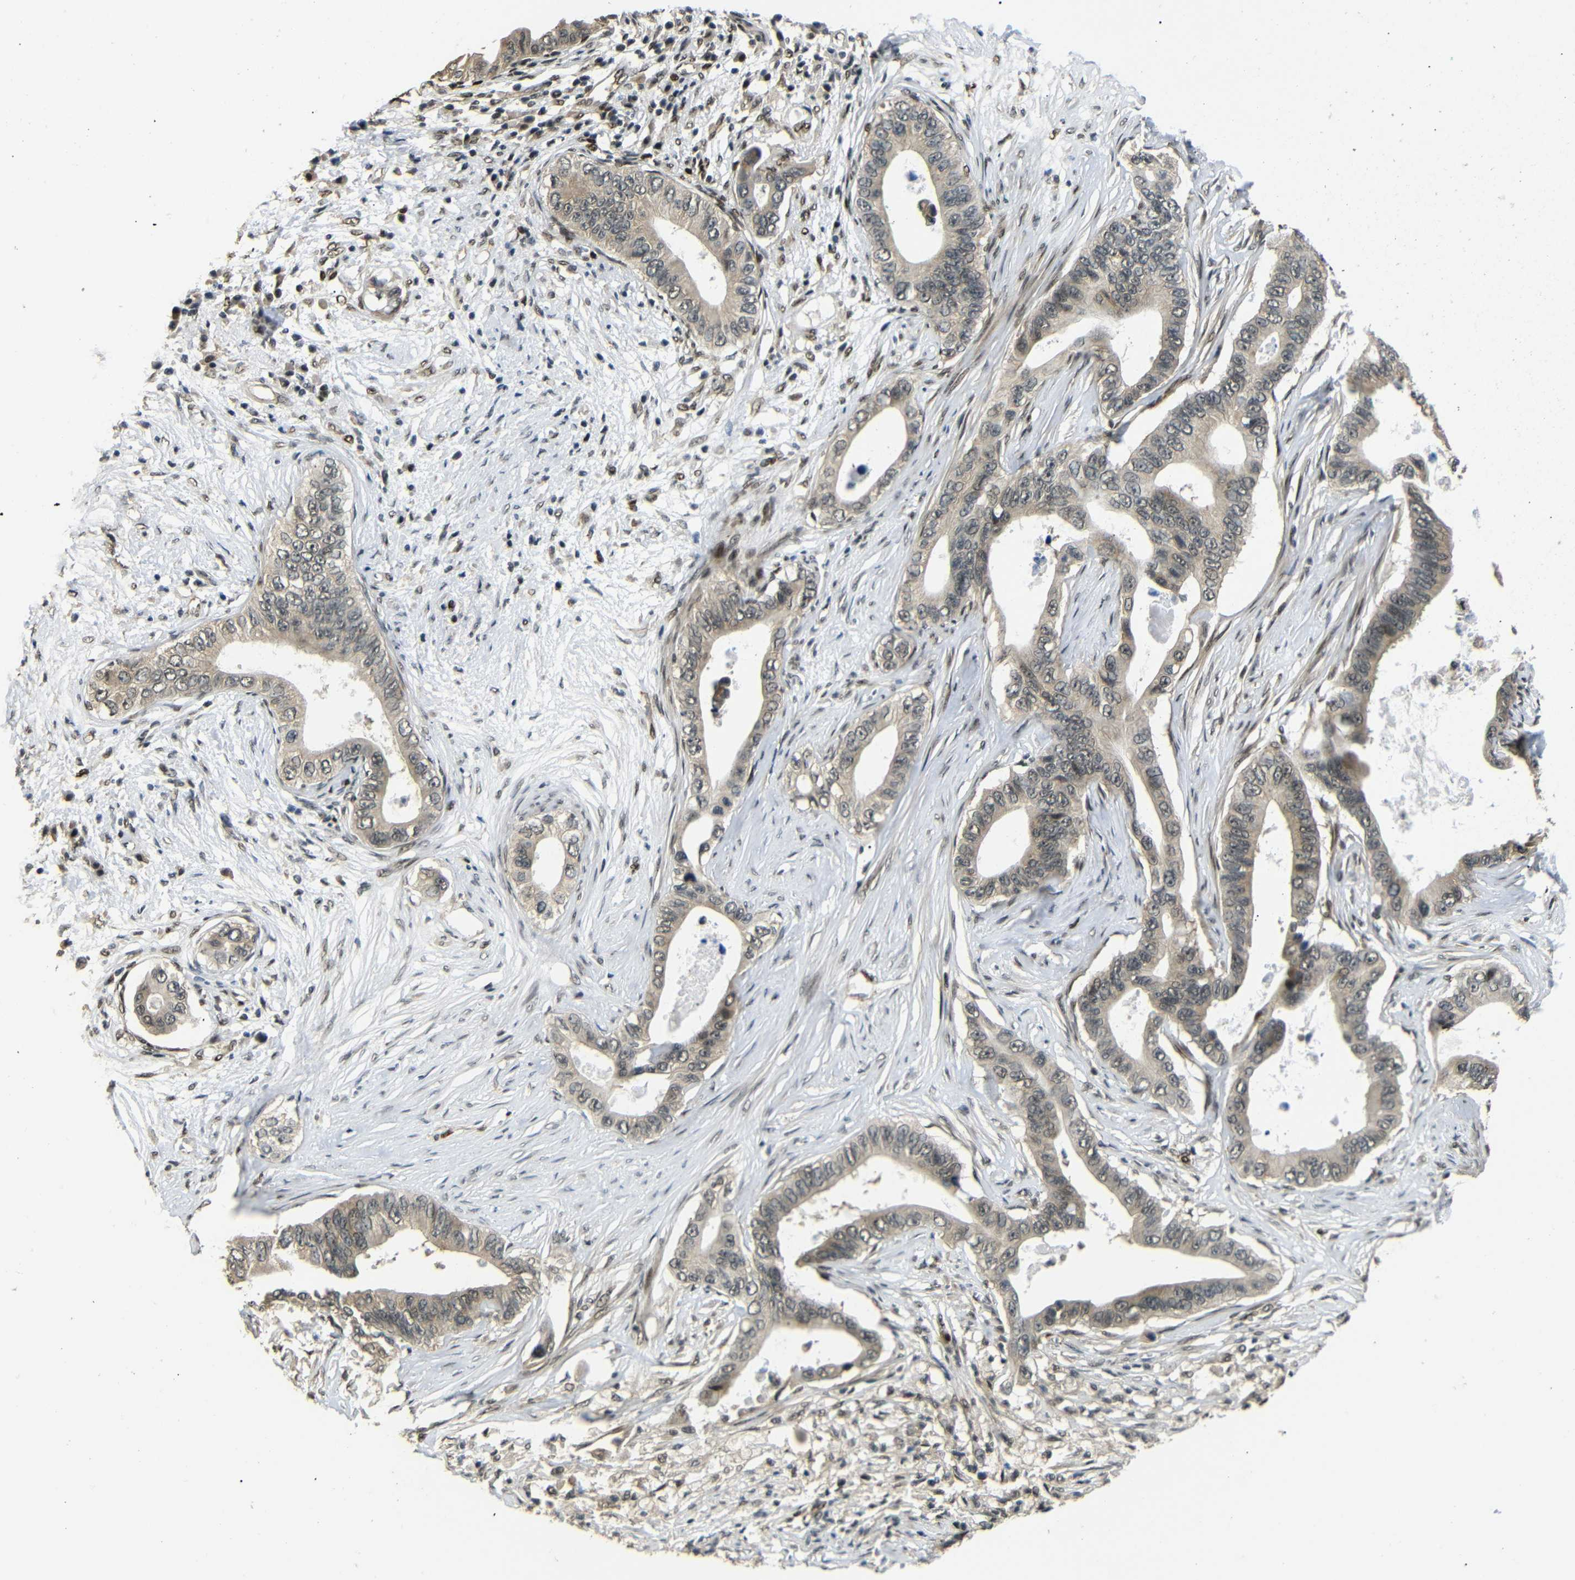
{"staining": {"intensity": "weak", "quantity": ">75%", "location": "cytoplasmic/membranous,nuclear"}, "tissue": "pancreatic cancer", "cell_type": "Tumor cells", "image_type": "cancer", "snomed": [{"axis": "morphology", "description": "Adenocarcinoma, NOS"}, {"axis": "topography", "description": "Pancreas"}], "caption": "An image showing weak cytoplasmic/membranous and nuclear staining in about >75% of tumor cells in pancreatic adenocarcinoma, as visualized by brown immunohistochemical staining.", "gene": "TBX2", "patient": {"sex": "male", "age": 77}}